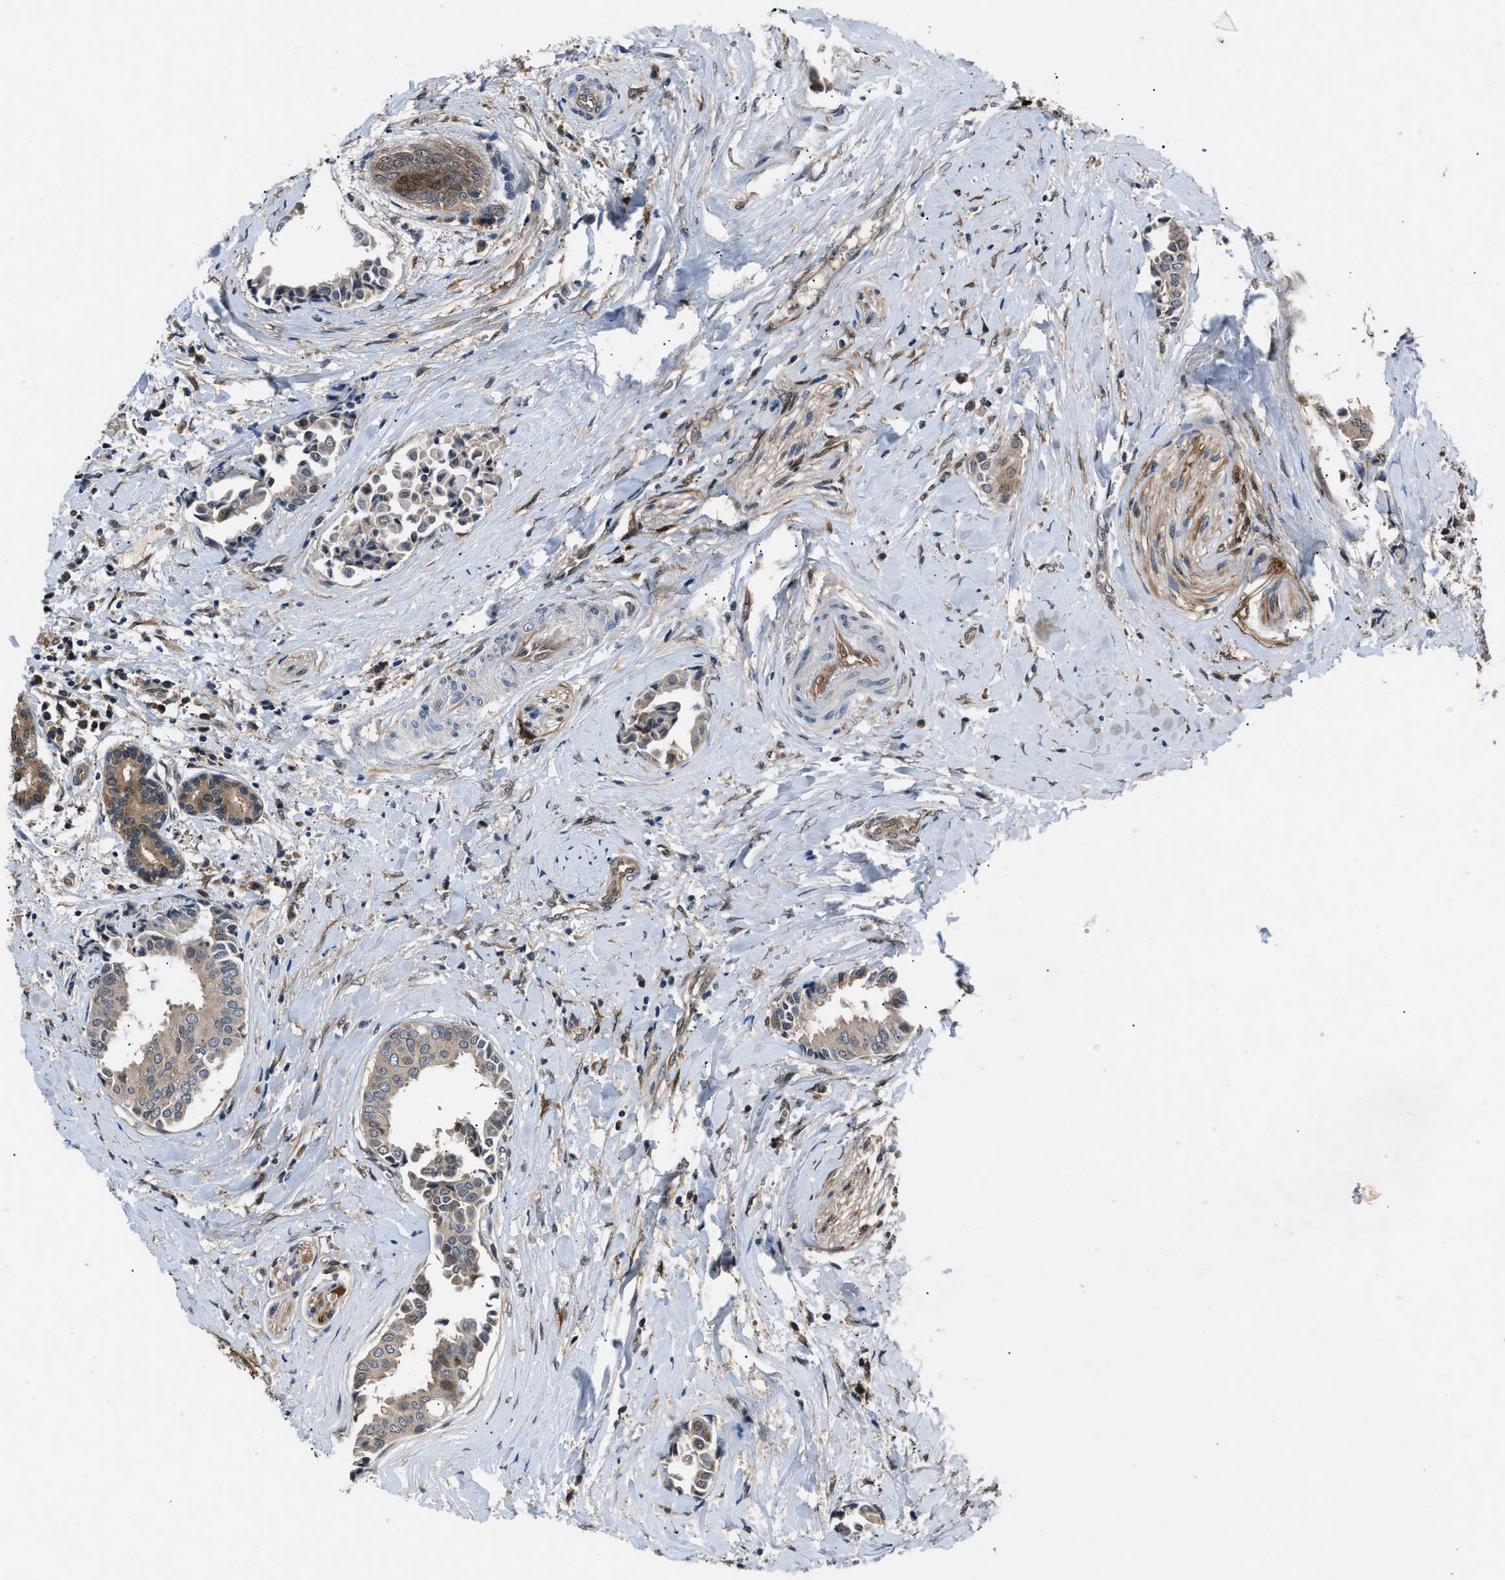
{"staining": {"intensity": "weak", "quantity": "<25%", "location": "cytoplasmic/membranous"}, "tissue": "head and neck cancer", "cell_type": "Tumor cells", "image_type": "cancer", "snomed": [{"axis": "morphology", "description": "Adenocarcinoma, NOS"}, {"axis": "topography", "description": "Salivary gland"}, {"axis": "topography", "description": "Head-Neck"}], "caption": "High power microscopy image of an immunohistochemistry (IHC) micrograph of head and neck cancer, revealing no significant expression in tumor cells.", "gene": "TP53I3", "patient": {"sex": "female", "age": 59}}